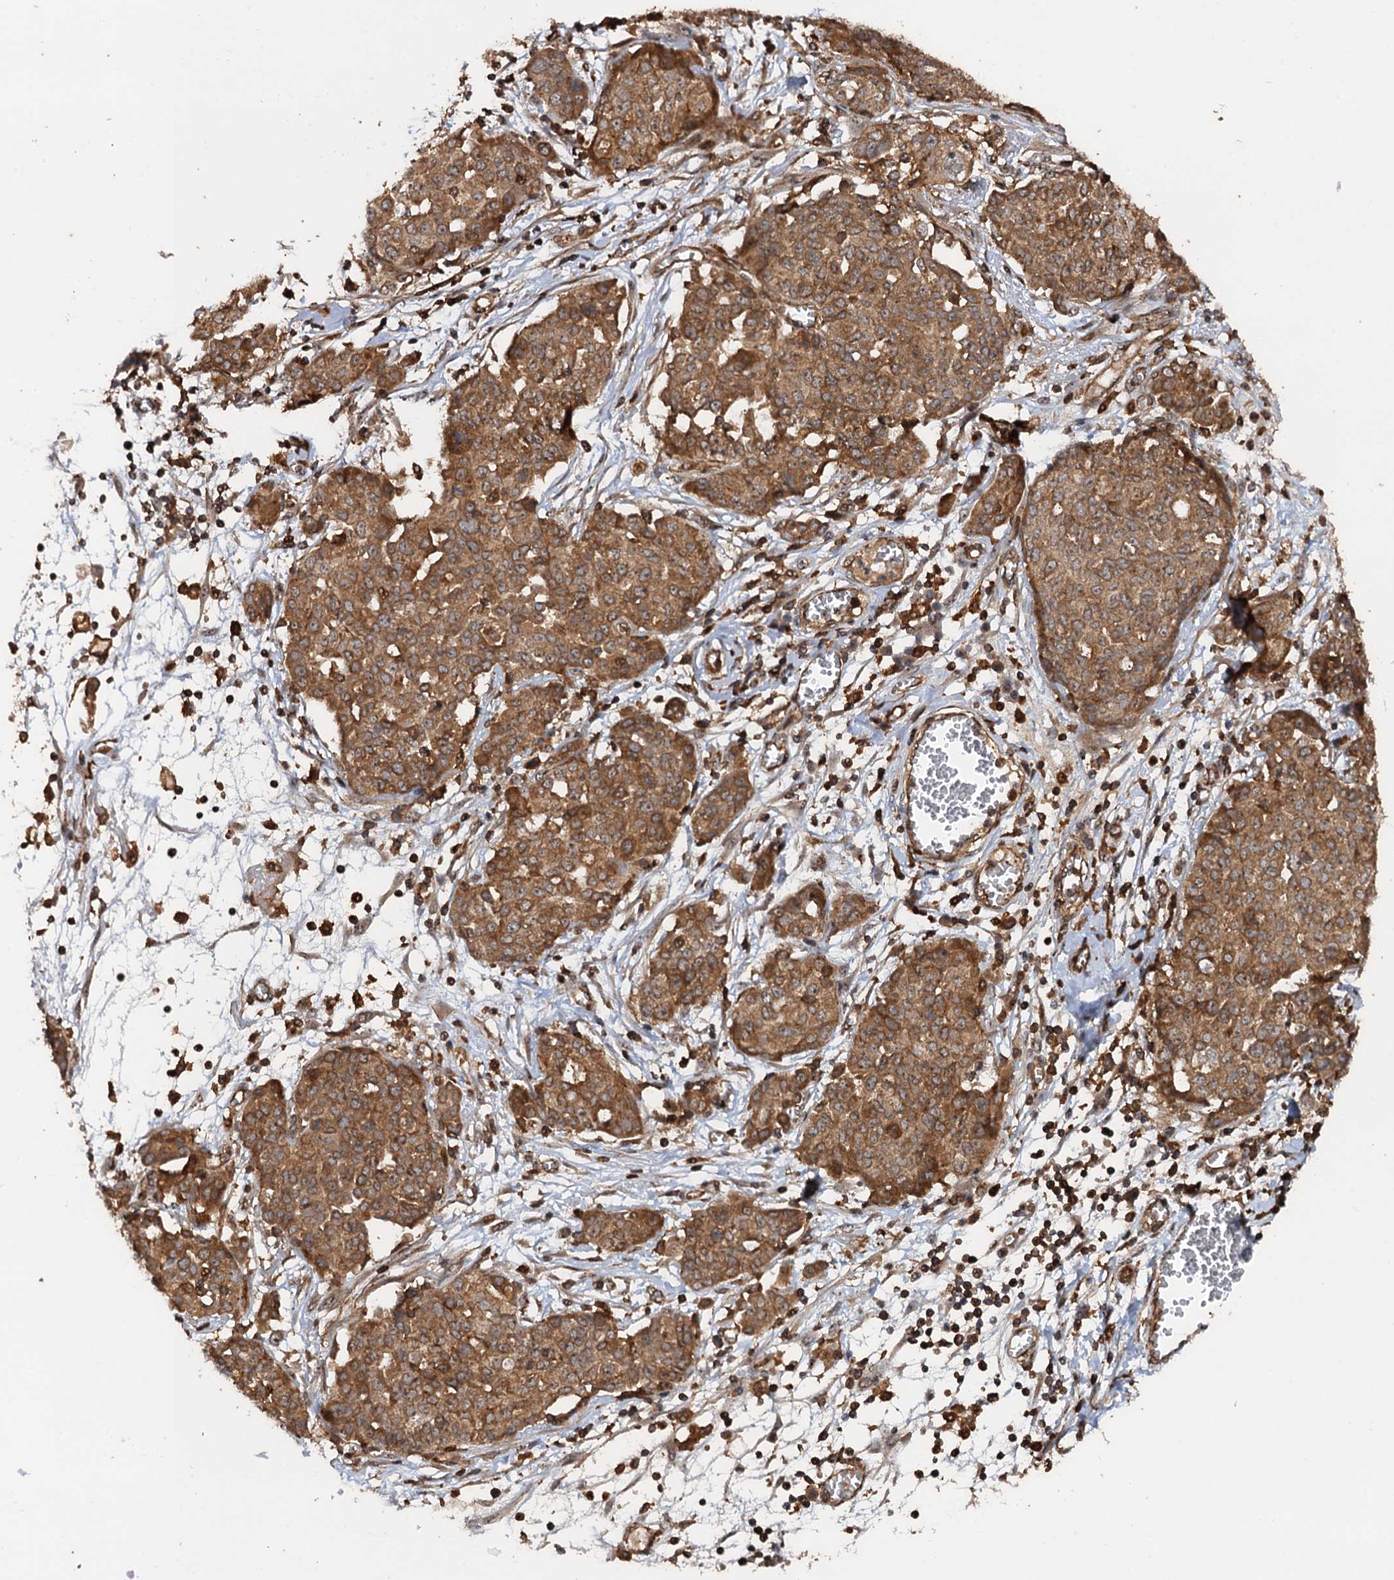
{"staining": {"intensity": "moderate", "quantity": ">75%", "location": "cytoplasmic/membranous"}, "tissue": "ovarian cancer", "cell_type": "Tumor cells", "image_type": "cancer", "snomed": [{"axis": "morphology", "description": "Cystadenocarcinoma, serous, NOS"}, {"axis": "topography", "description": "Soft tissue"}, {"axis": "topography", "description": "Ovary"}], "caption": "Protein expression analysis of ovarian cancer (serous cystadenocarcinoma) shows moderate cytoplasmic/membranous expression in about >75% of tumor cells.", "gene": "BORA", "patient": {"sex": "female", "age": 57}}